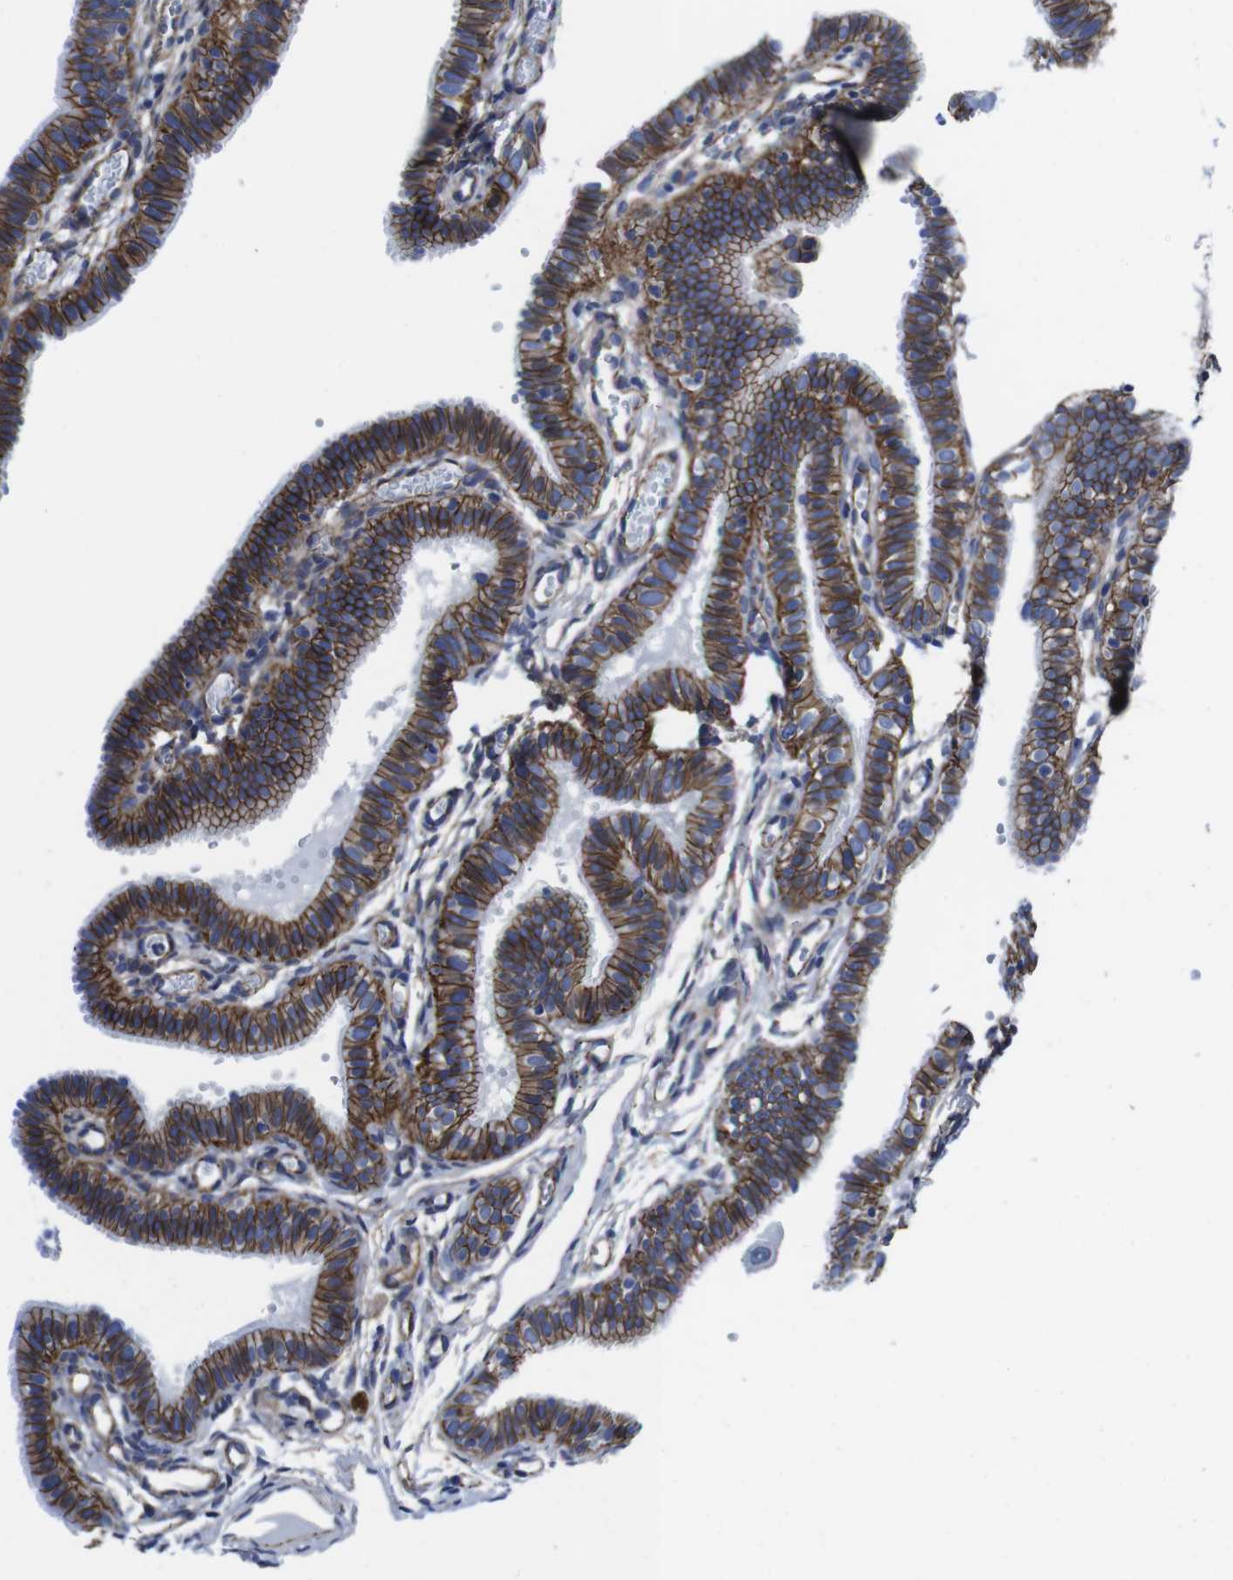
{"staining": {"intensity": "strong", "quantity": ">75%", "location": "cytoplasmic/membranous"}, "tissue": "fallopian tube", "cell_type": "Glandular cells", "image_type": "normal", "snomed": [{"axis": "morphology", "description": "Normal tissue, NOS"}, {"axis": "topography", "description": "Fallopian tube"}, {"axis": "topography", "description": "Placenta"}], "caption": "Benign fallopian tube shows strong cytoplasmic/membranous staining in about >75% of glandular cells, visualized by immunohistochemistry.", "gene": "NUMB", "patient": {"sex": "female", "age": 34}}